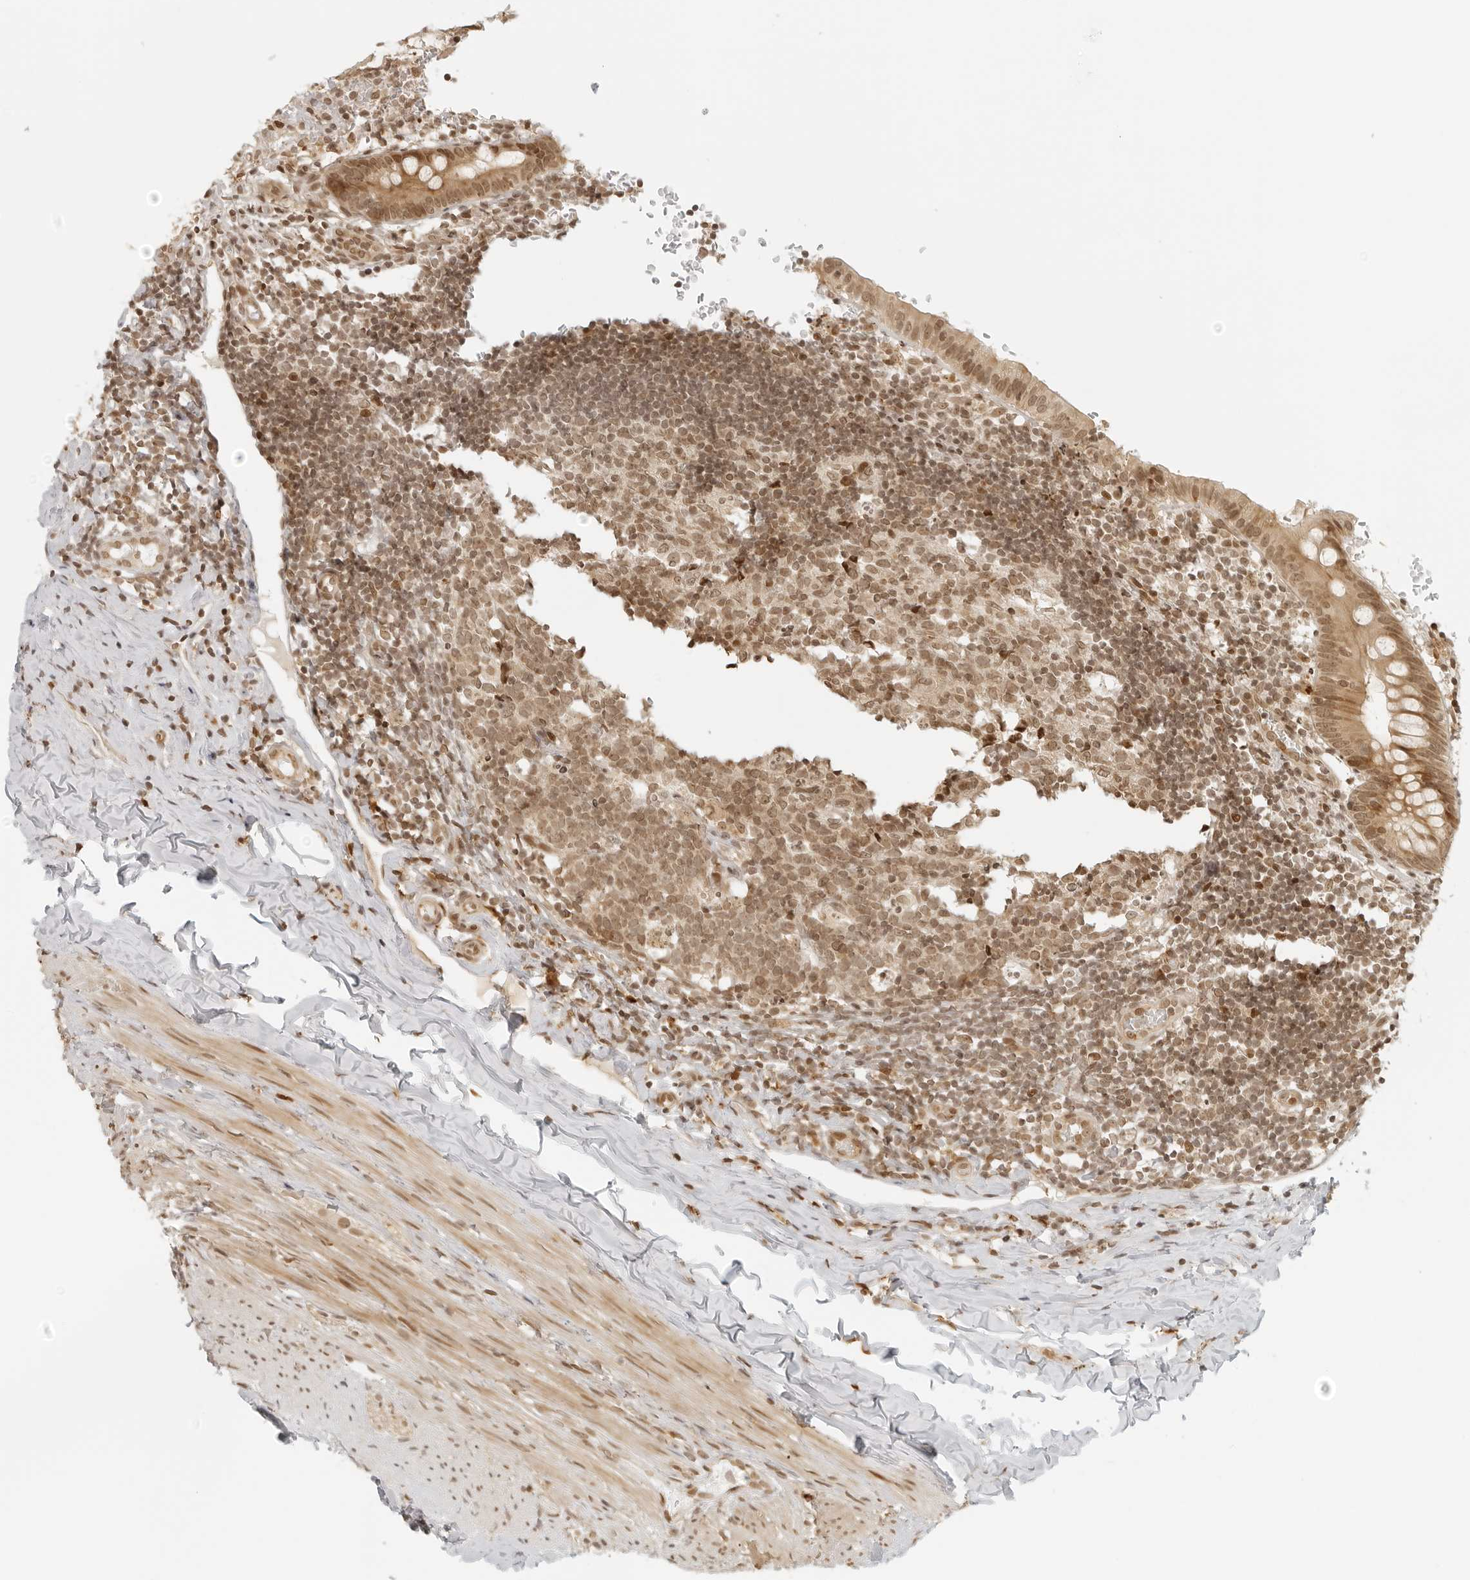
{"staining": {"intensity": "moderate", "quantity": ">75%", "location": "cytoplasmic/membranous,nuclear"}, "tissue": "appendix", "cell_type": "Glandular cells", "image_type": "normal", "snomed": [{"axis": "morphology", "description": "Normal tissue, NOS"}, {"axis": "topography", "description": "Appendix"}], "caption": "Immunohistochemical staining of normal appendix exhibits >75% levels of moderate cytoplasmic/membranous,nuclear protein positivity in approximately >75% of glandular cells. The staining was performed using DAB (3,3'-diaminobenzidine) to visualize the protein expression in brown, while the nuclei were stained in blue with hematoxylin (Magnification: 20x).", "gene": "ZNF407", "patient": {"sex": "male", "age": 8}}